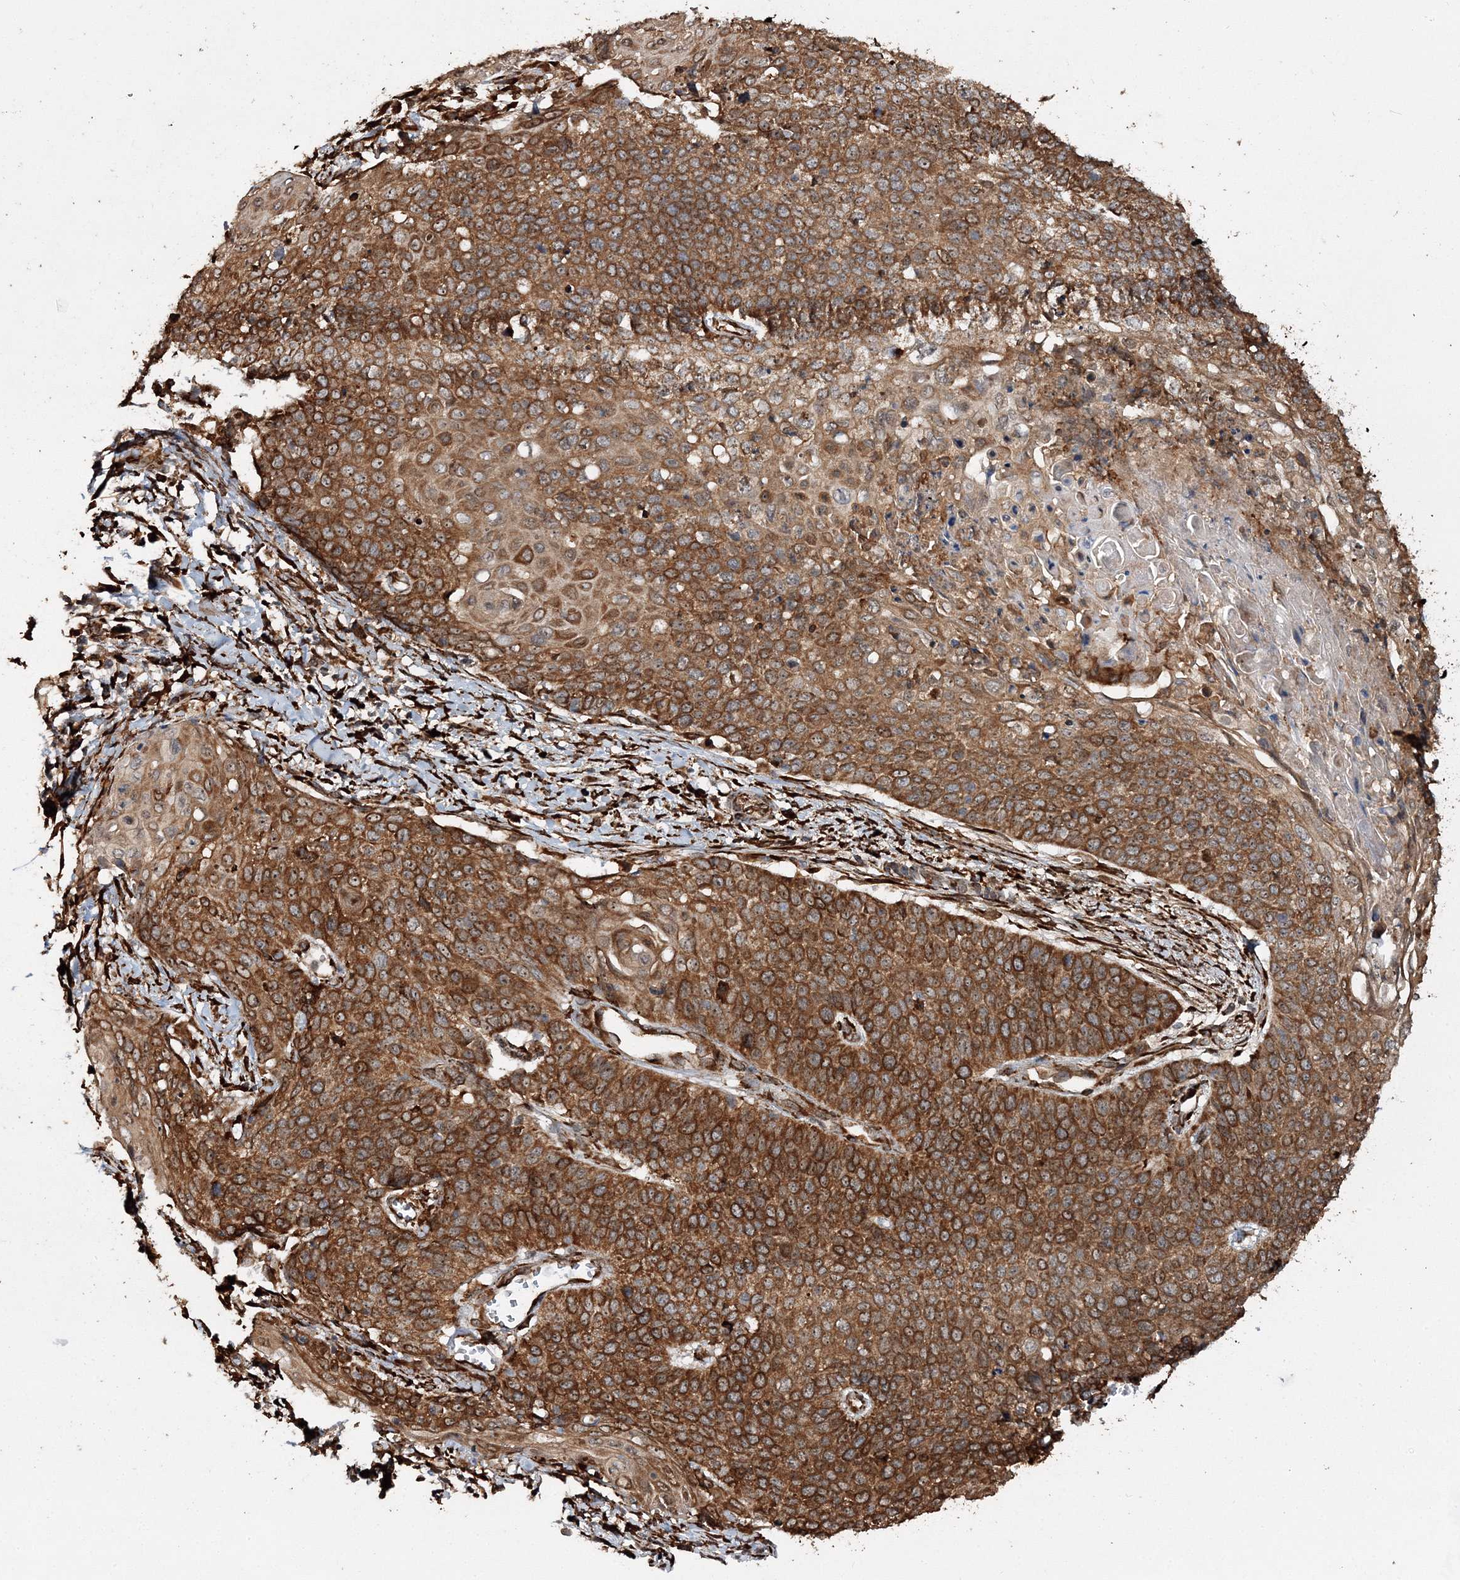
{"staining": {"intensity": "strong", "quantity": ">75%", "location": "cytoplasmic/membranous"}, "tissue": "cervical cancer", "cell_type": "Tumor cells", "image_type": "cancer", "snomed": [{"axis": "morphology", "description": "Squamous cell carcinoma, NOS"}, {"axis": "topography", "description": "Cervix"}], "caption": "Tumor cells demonstrate high levels of strong cytoplasmic/membranous staining in about >75% of cells in human cervical squamous cell carcinoma.", "gene": "SCRN3", "patient": {"sex": "female", "age": 39}}